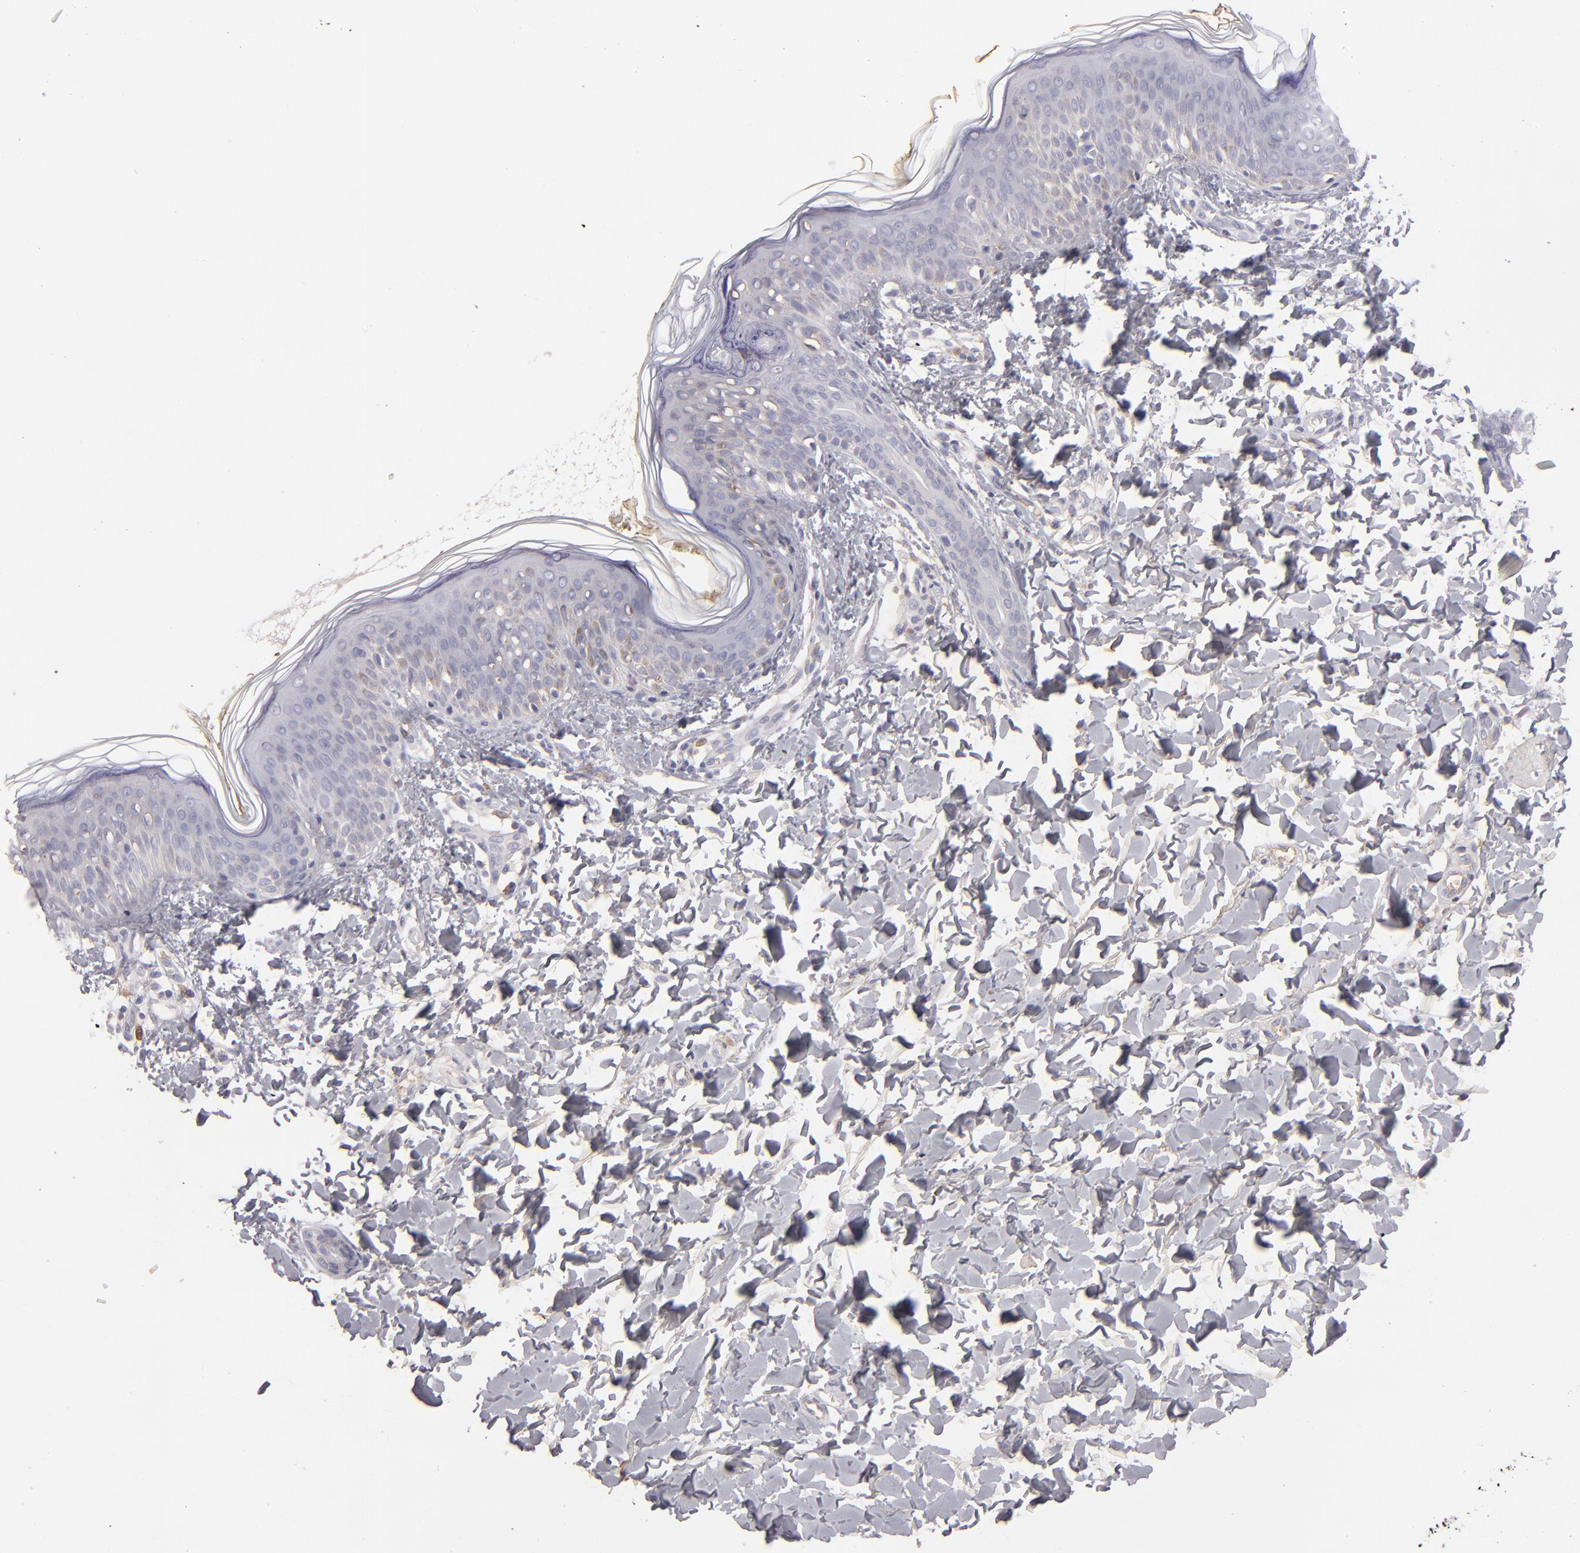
{"staining": {"intensity": "weak", "quantity": "<25%", "location": "cytoplasmic/membranous"}, "tissue": "skin", "cell_type": "Fibroblasts", "image_type": "normal", "snomed": [{"axis": "morphology", "description": "Normal tissue, NOS"}, {"axis": "topography", "description": "Skin"}], "caption": "Skin stained for a protein using IHC shows no positivity fibroblasts.", "gene": "ABCC4", "patient": {"sex": "female", "age": 4}}